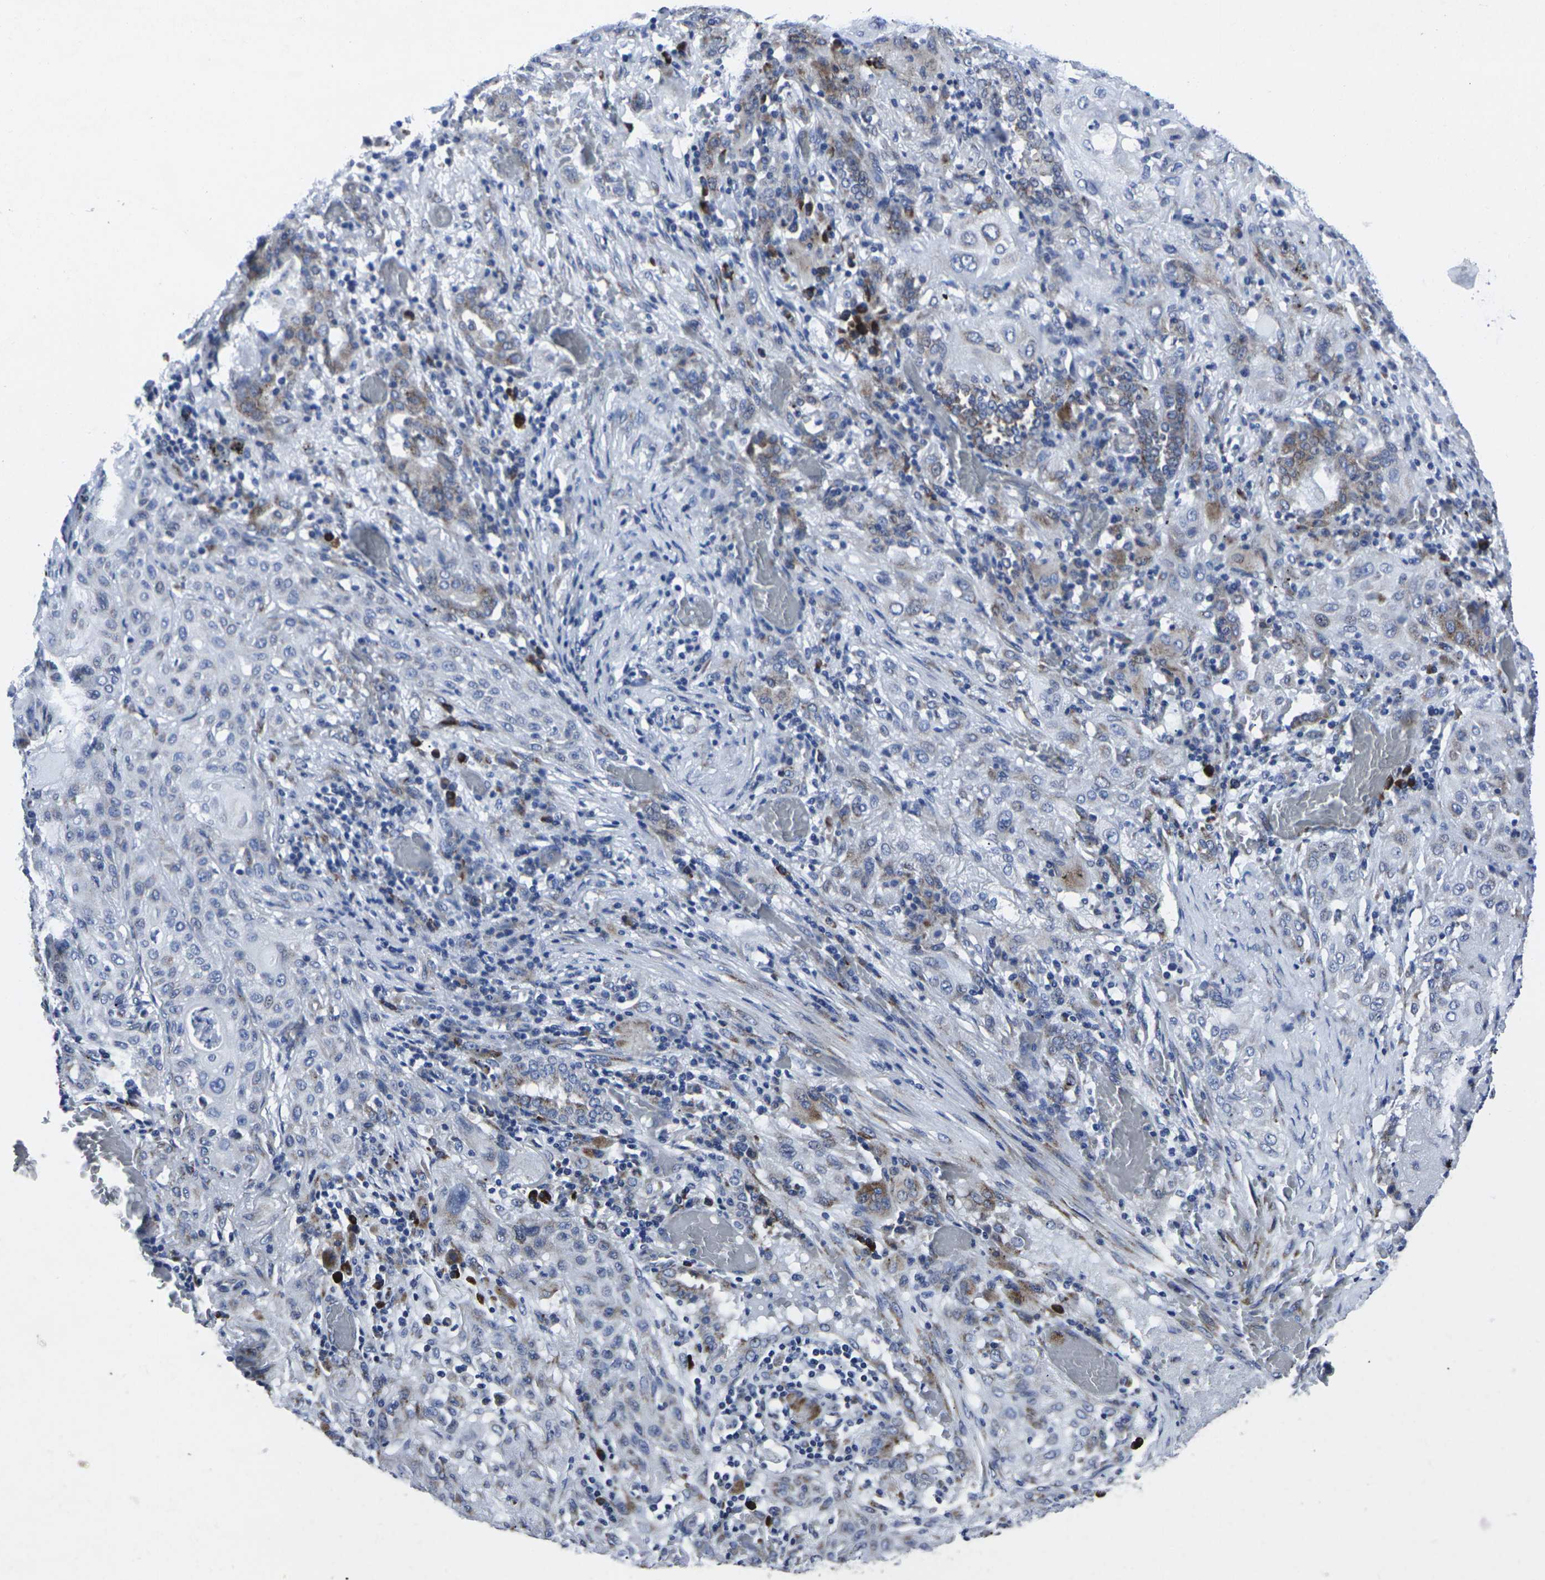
{"staining": {"intensity": "moderate", "quantity": "25%-75%", "location": "cytoplasmic/membranous"}, "tissue": "lung cancer", "cell_type": "Tumor cells", "image_type": "cancer", "snomed": [{"axis": "morphology", "description": "Squamous cell carcinoma, NOS"}, {"axis": "topography", "description": "Lung"}], "caption": "A micrograph of human lung cancer stained for a protein displays moderate cytoplasmic/membranous brown staining in tumor cells. The protein is stained brown, and the nuclei are stained in blue (DAB (3,3'-diaminobenzidine) IHC with brightfield microscopy, high magnification).", "gene": "RPN1", "patient": {"sex": "female", "age": 47}}